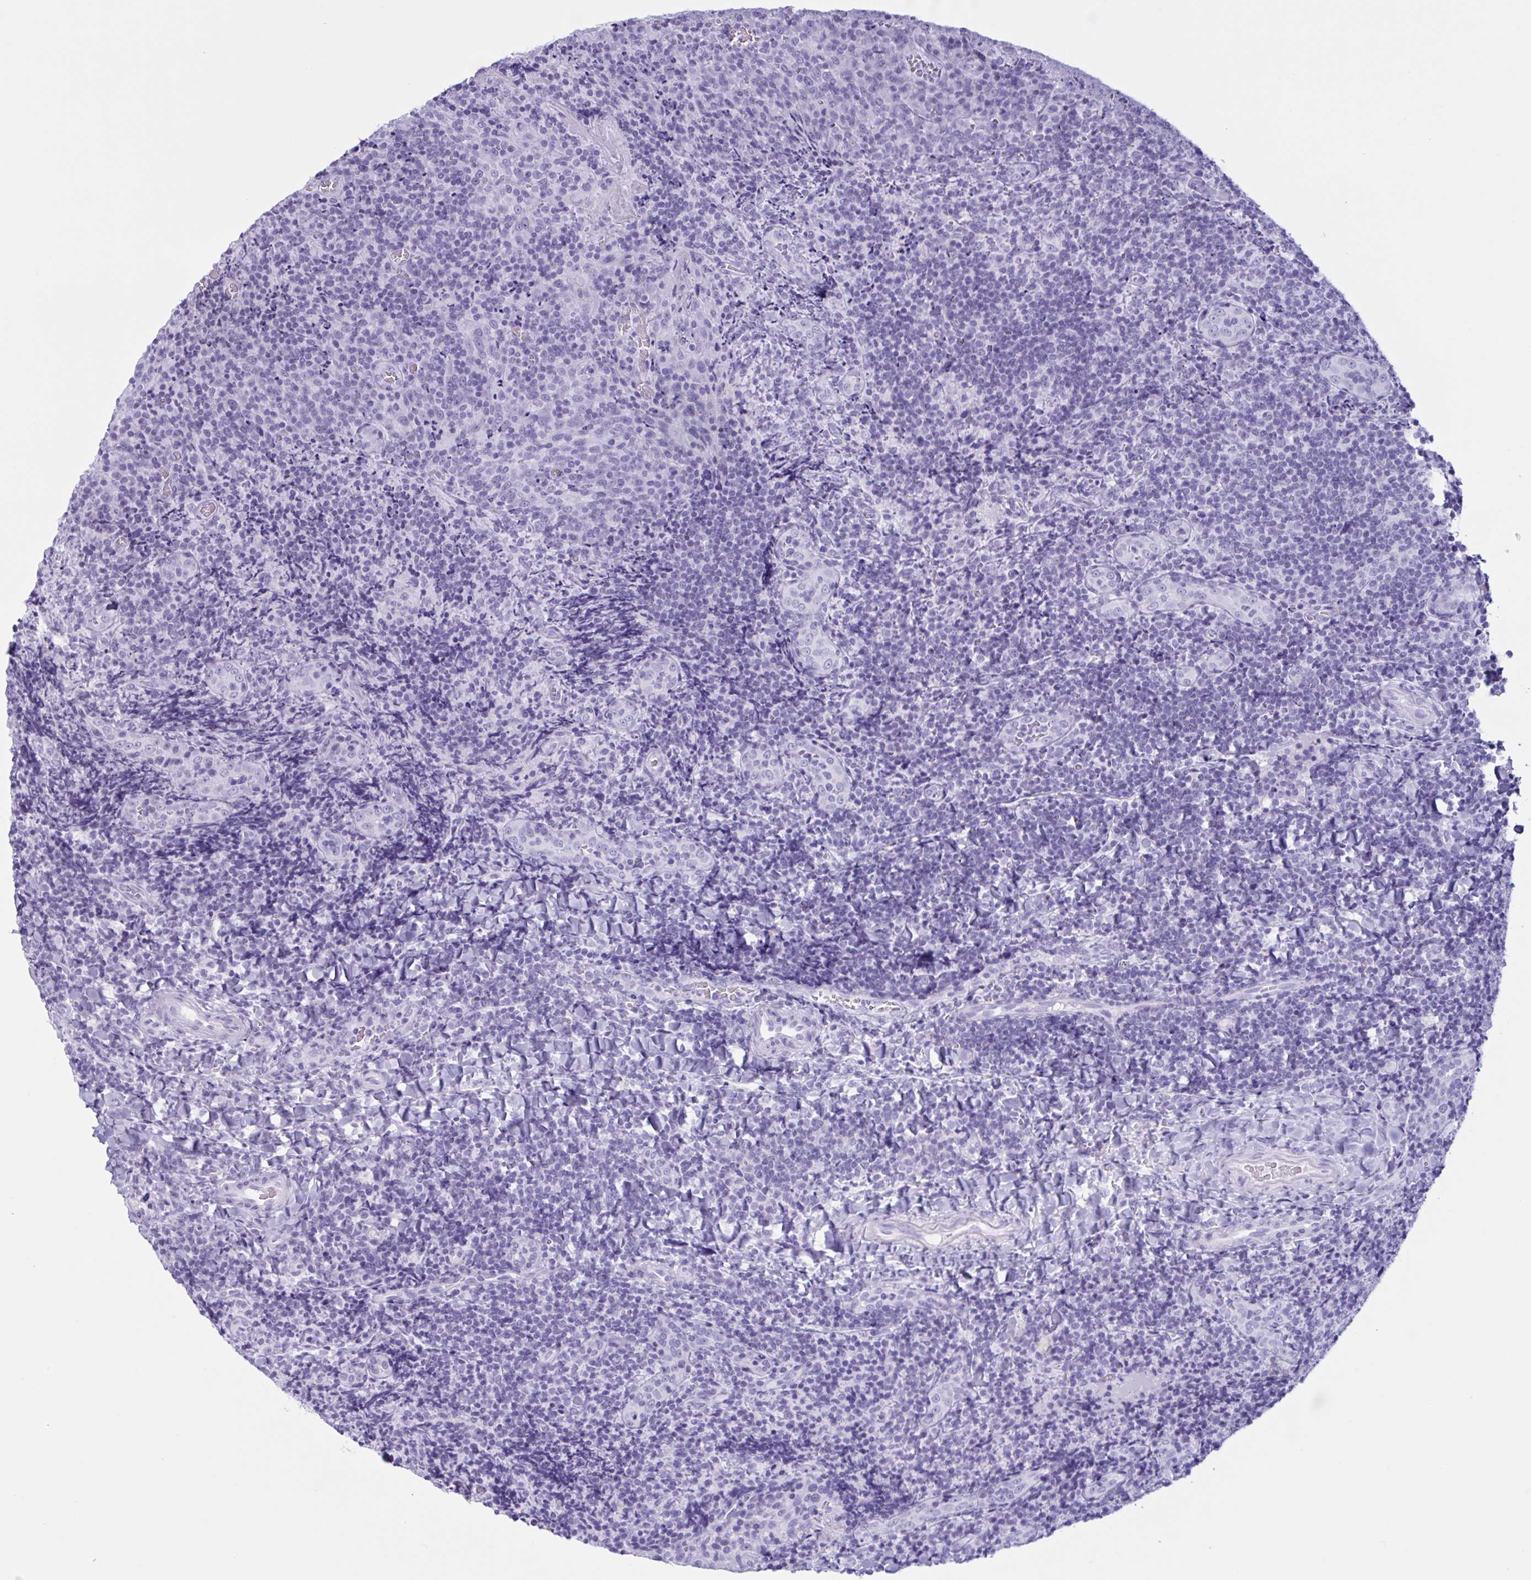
{"staining": {"intensity": "negative", "quantity": "none", "location": "none"}, "tissue": "tonsil", "cell_type": "Germinal center cells", "image_type": "normal", "snomed": [{"axis": "morphology", "description": "Normal tissue, NOS"}, {"axis": "topography", "description": "Tonsil"}], "caption": "This is a histopathology image of immunohistochemistry (IHC) staining of unremarkable tonsil, which shows no positivity in germinal center cells.", "gene": "MRGPRG", "patient": {"sex": "male", "age": 17}}